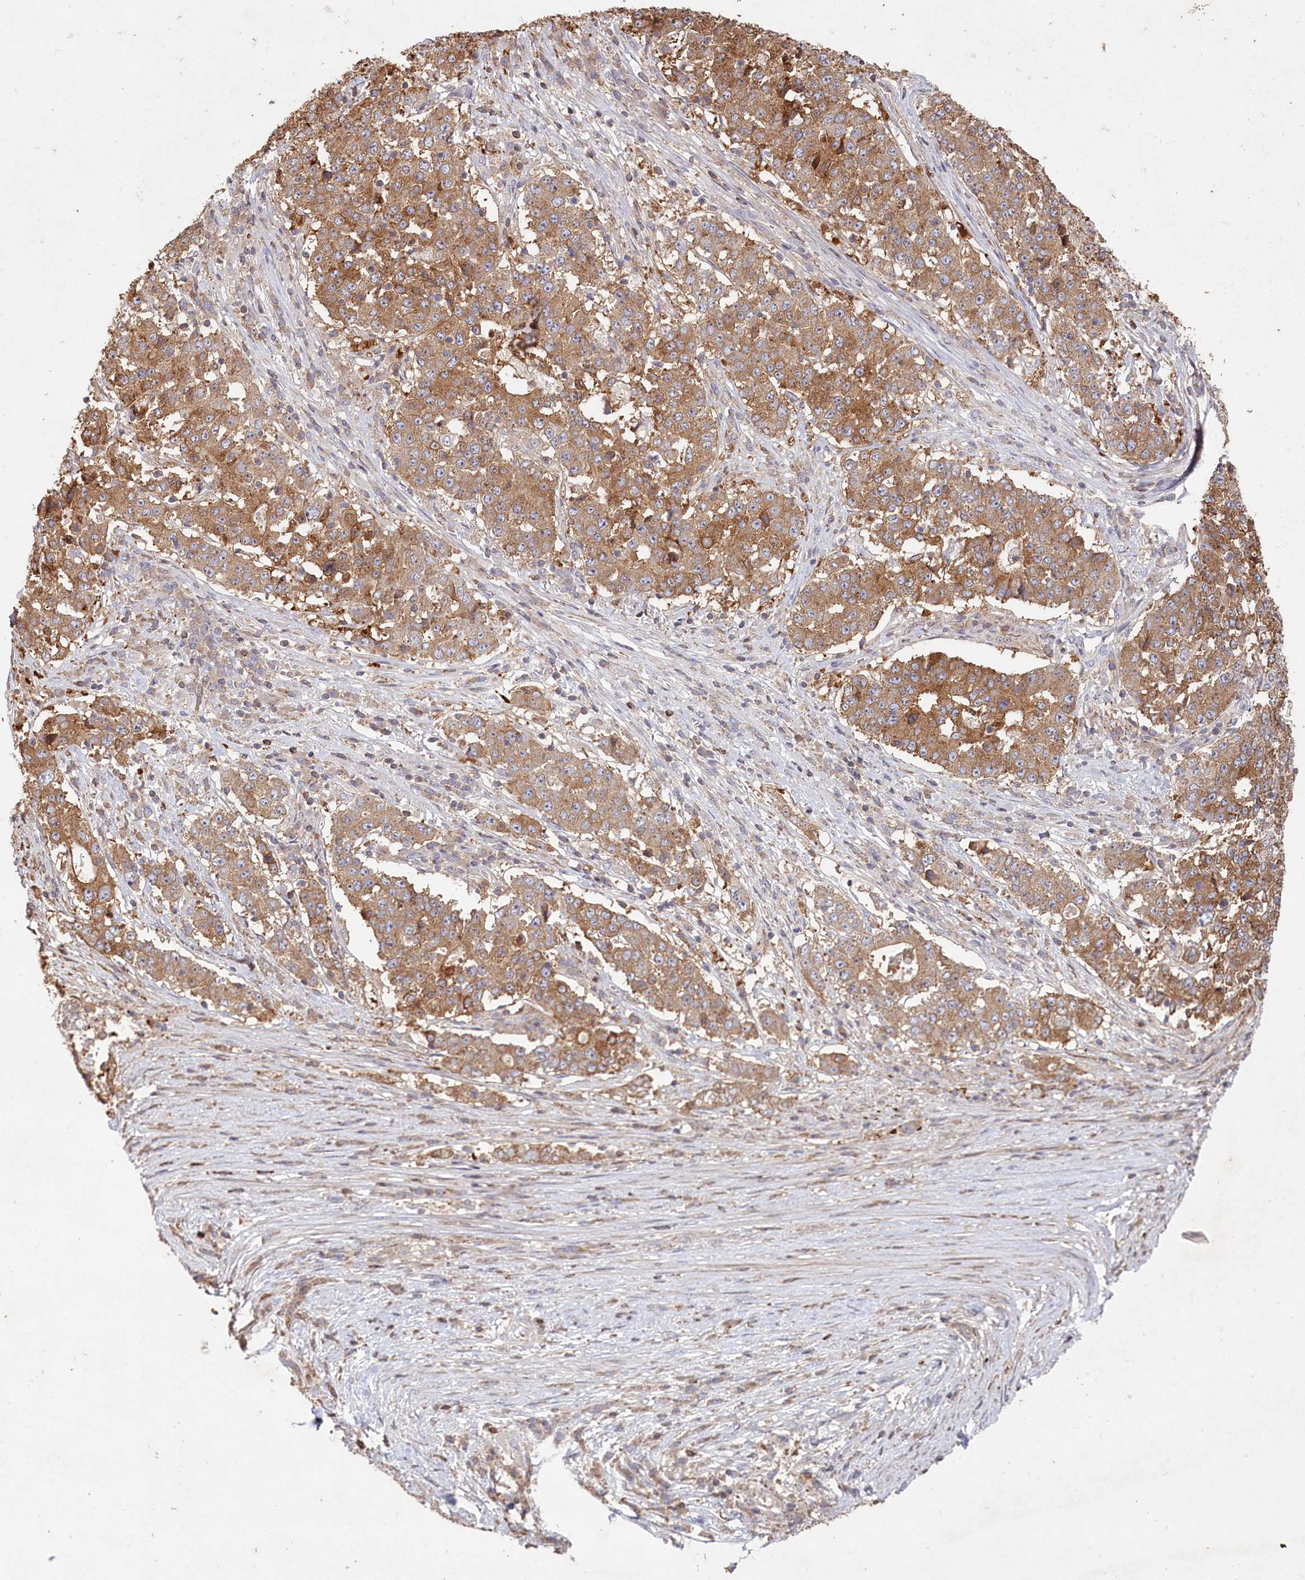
{"staining": {"intensity": "moderate", "quantity": ">75%", "location": "cytoplasmic/membranous"}, "tissue": "stomach cancer", "cell_type": "Tumor cells", "image_type": "cancer", "snomed": [{"axis": "morphology", "description": "Adenocarcinoma, NOS"}, {"axis": "topography", "description": "Stomach"}], "caption": "Immunohistochemistry (IHC) (DAB) staining of adenocarcinoma (stomach) demonstrates moderate cytoplasmic/membranous protein expression in approximately >75% of tumor cells.", "gene": "HAL", "patient": {"sex": "male", "age": 59}}